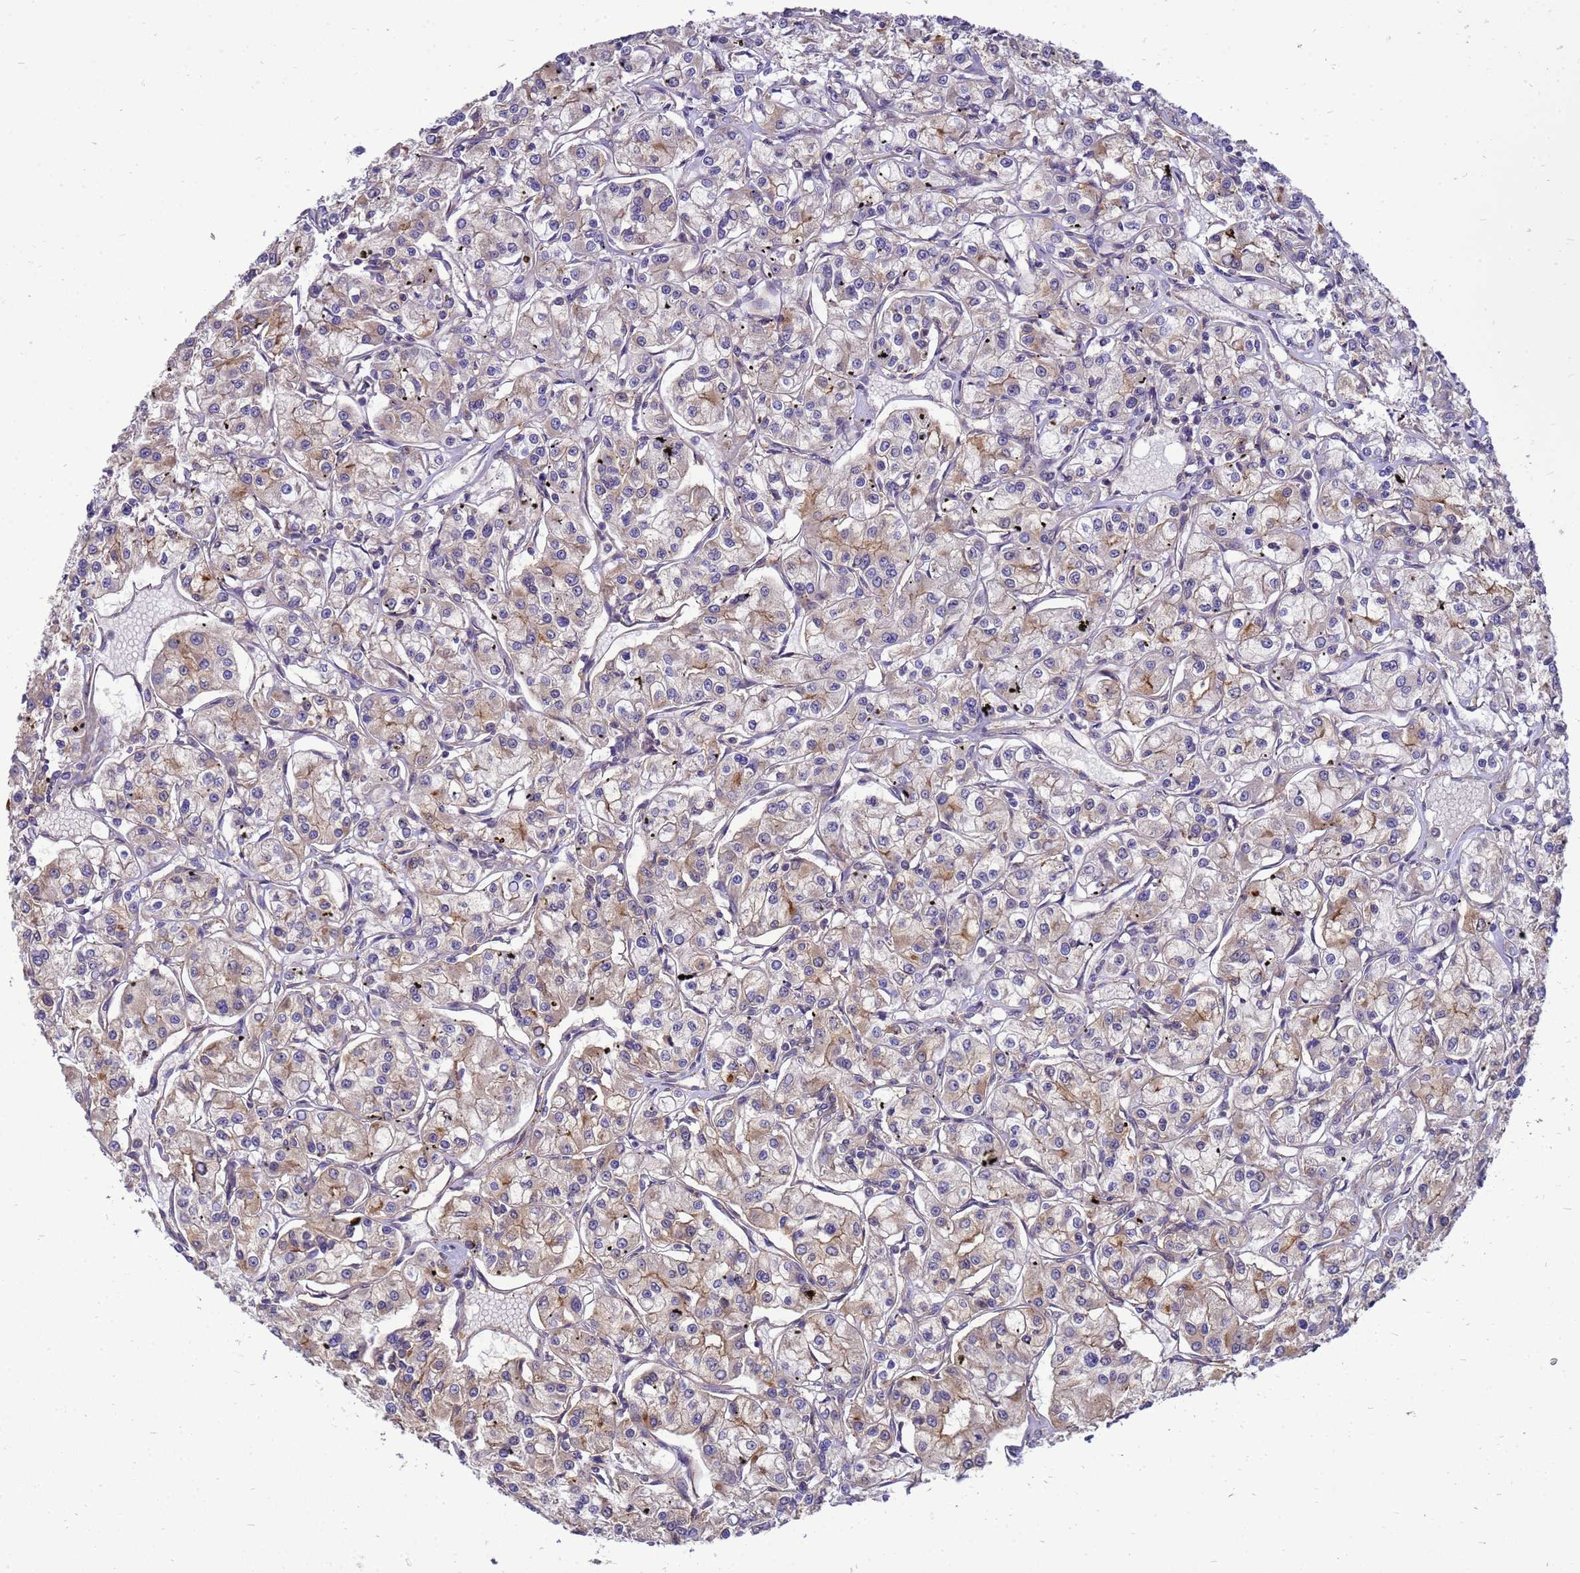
{"staining": {"intensity": "moderate", "quantity": "25%-75%", "location": "cytoplasmic/membranous"}, "tissue": "renal cancer", "cell_type": "Tumor cells", "image_type": "cancer", "snomed": [{"axis": "morphology", "description": "Adenocarcinoma, NOS"}, {"axis": "topography", "description": "Kidney"}], "caption": "Tumor cells display moderate cytoplasmic/membranous positivity in approximately 25%-75% of cells in renal cancer. Ihc stains the protein in brown and the nuclei are stained blue.", "gene": "ENOPH1", "patient": {"sex": "female", "age": 59}}